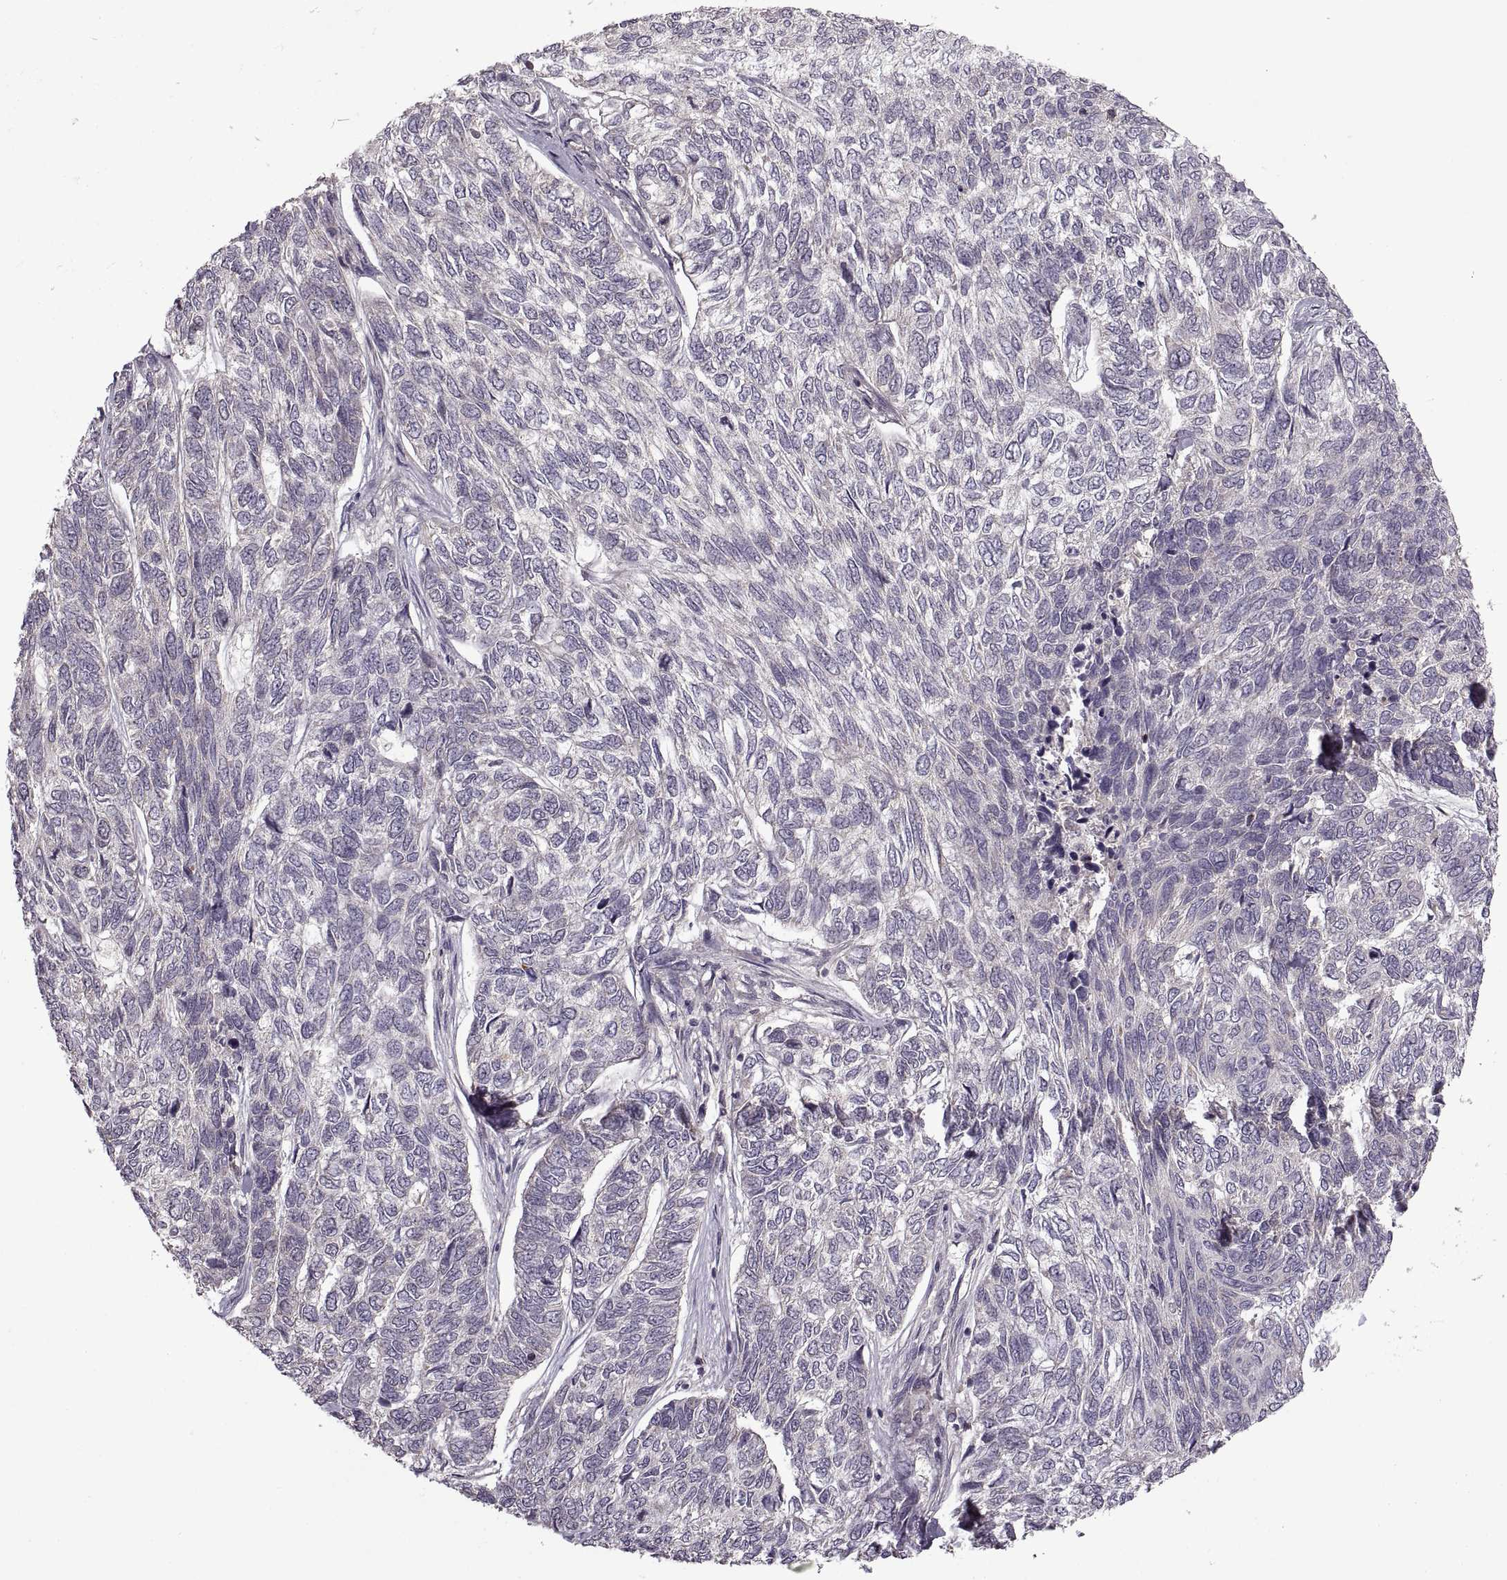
{"staining": {"intensity": "negative", "quantity": "none", "location": "none"}, "tissue": "skin cancer", "cell_type": "Tumor cells", "image_type": "cancer", "snomed": [{"axis": "morphology", "description": "Basal cell carcinoma"}, {"axis": "topography", "description": "Skin"}], "caption": "Tumor cells are negative for protein expression in human skin cancer (basal cell carcinoma).", "gene": "PIERCE1", "patient": {"sex": "female", "age": 65}}